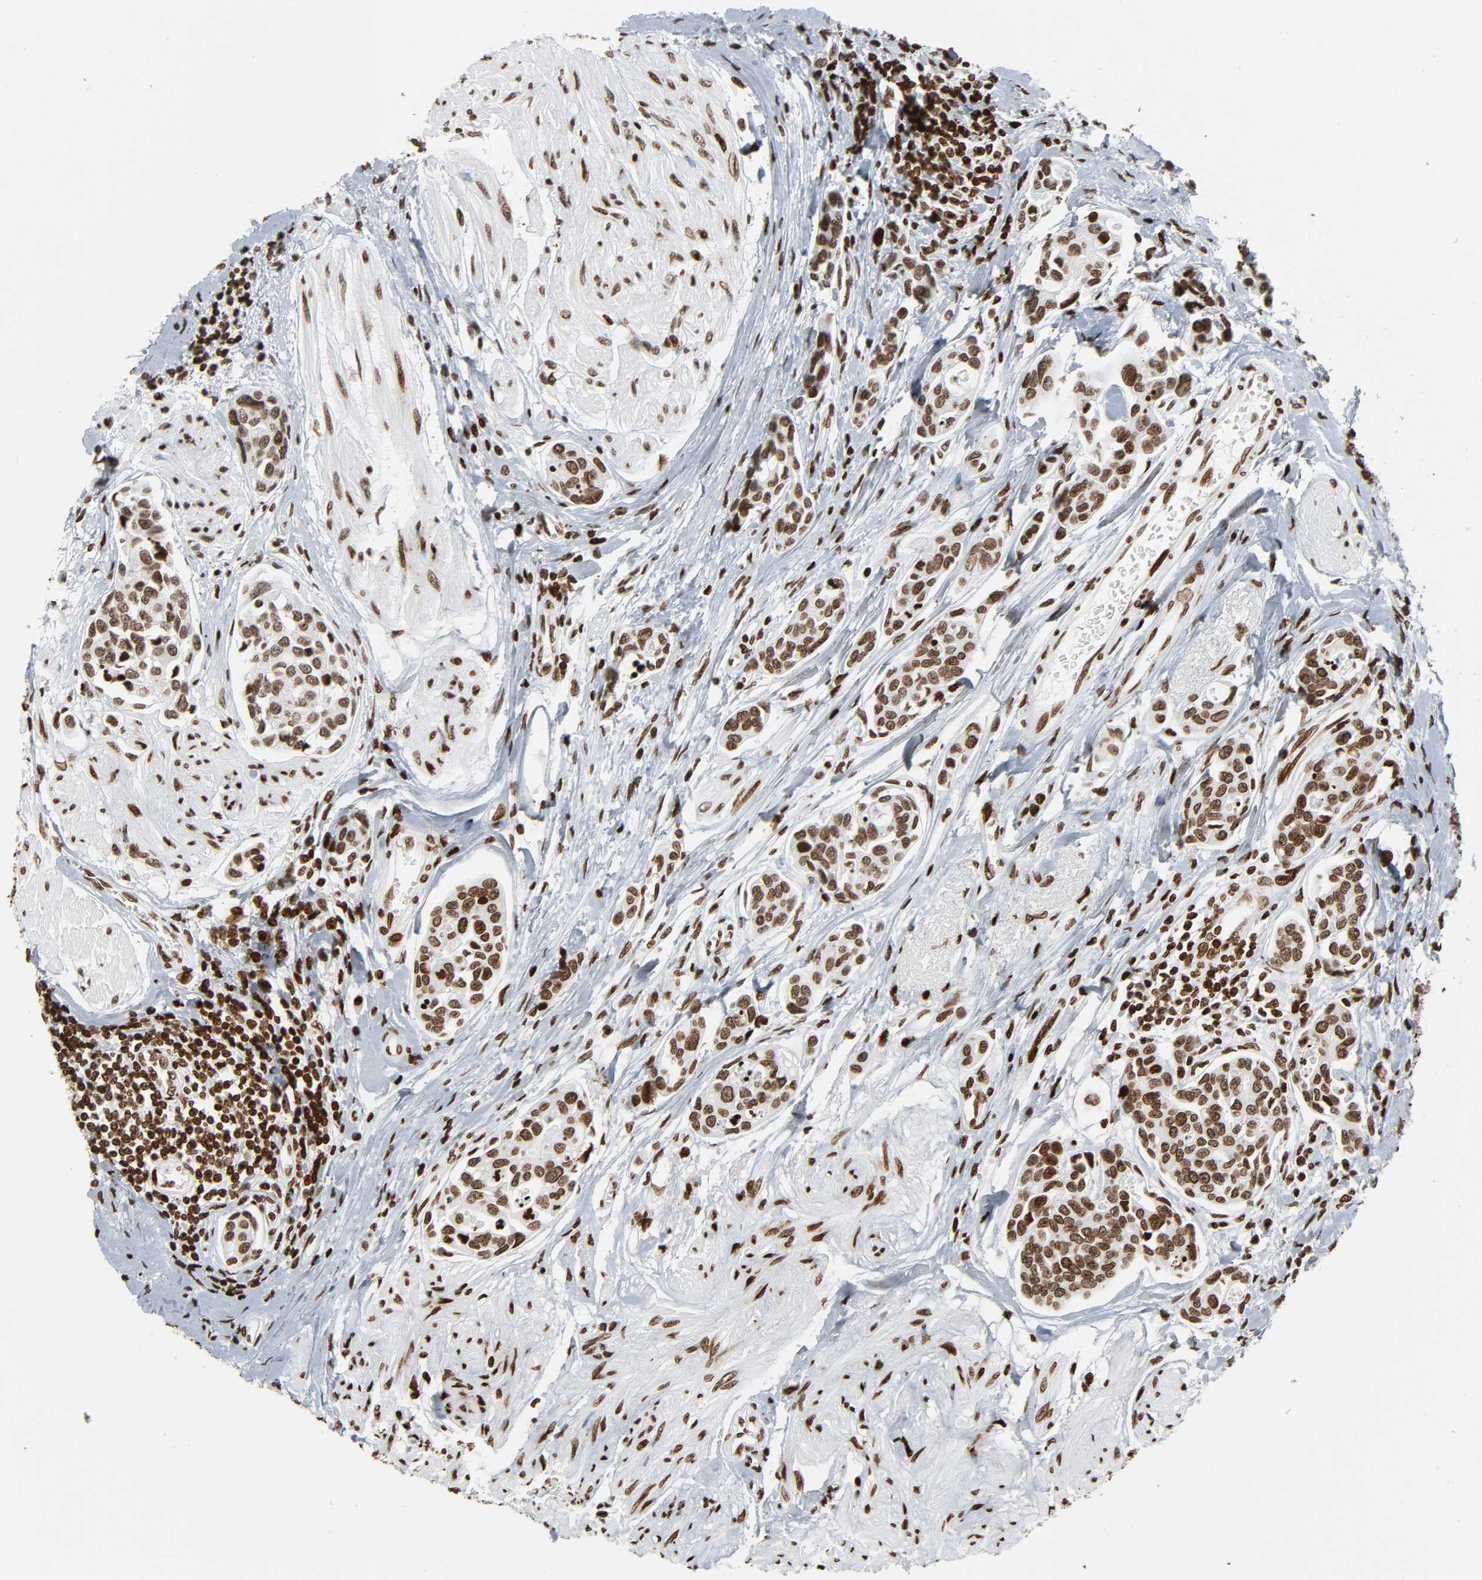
{"staining": {"intensity": "moderate", "quantity": ">75%", "location": "nuclear"}, "tissue": "urothelial cancer", "cell_type": "Tumor cells", "image_type": "cancer", "snomed": [{"axis": "morphology", "description": "Urothelial carcinoma, High grade"}, {"axis": "topography", "description": "Urinary bladder"}], "caption": "Immunohistochemistry (IHC) photomicrograph of neoplastic tissue: high-grade urothelial carcinoma stained using IHC displays medium levels of moderate protein expression localized specifically in the nuclear of tumor cells, appearing as a nuclear brown color.", "gene": "RXRA", "patient": {"sex": "male", "age": 78}}